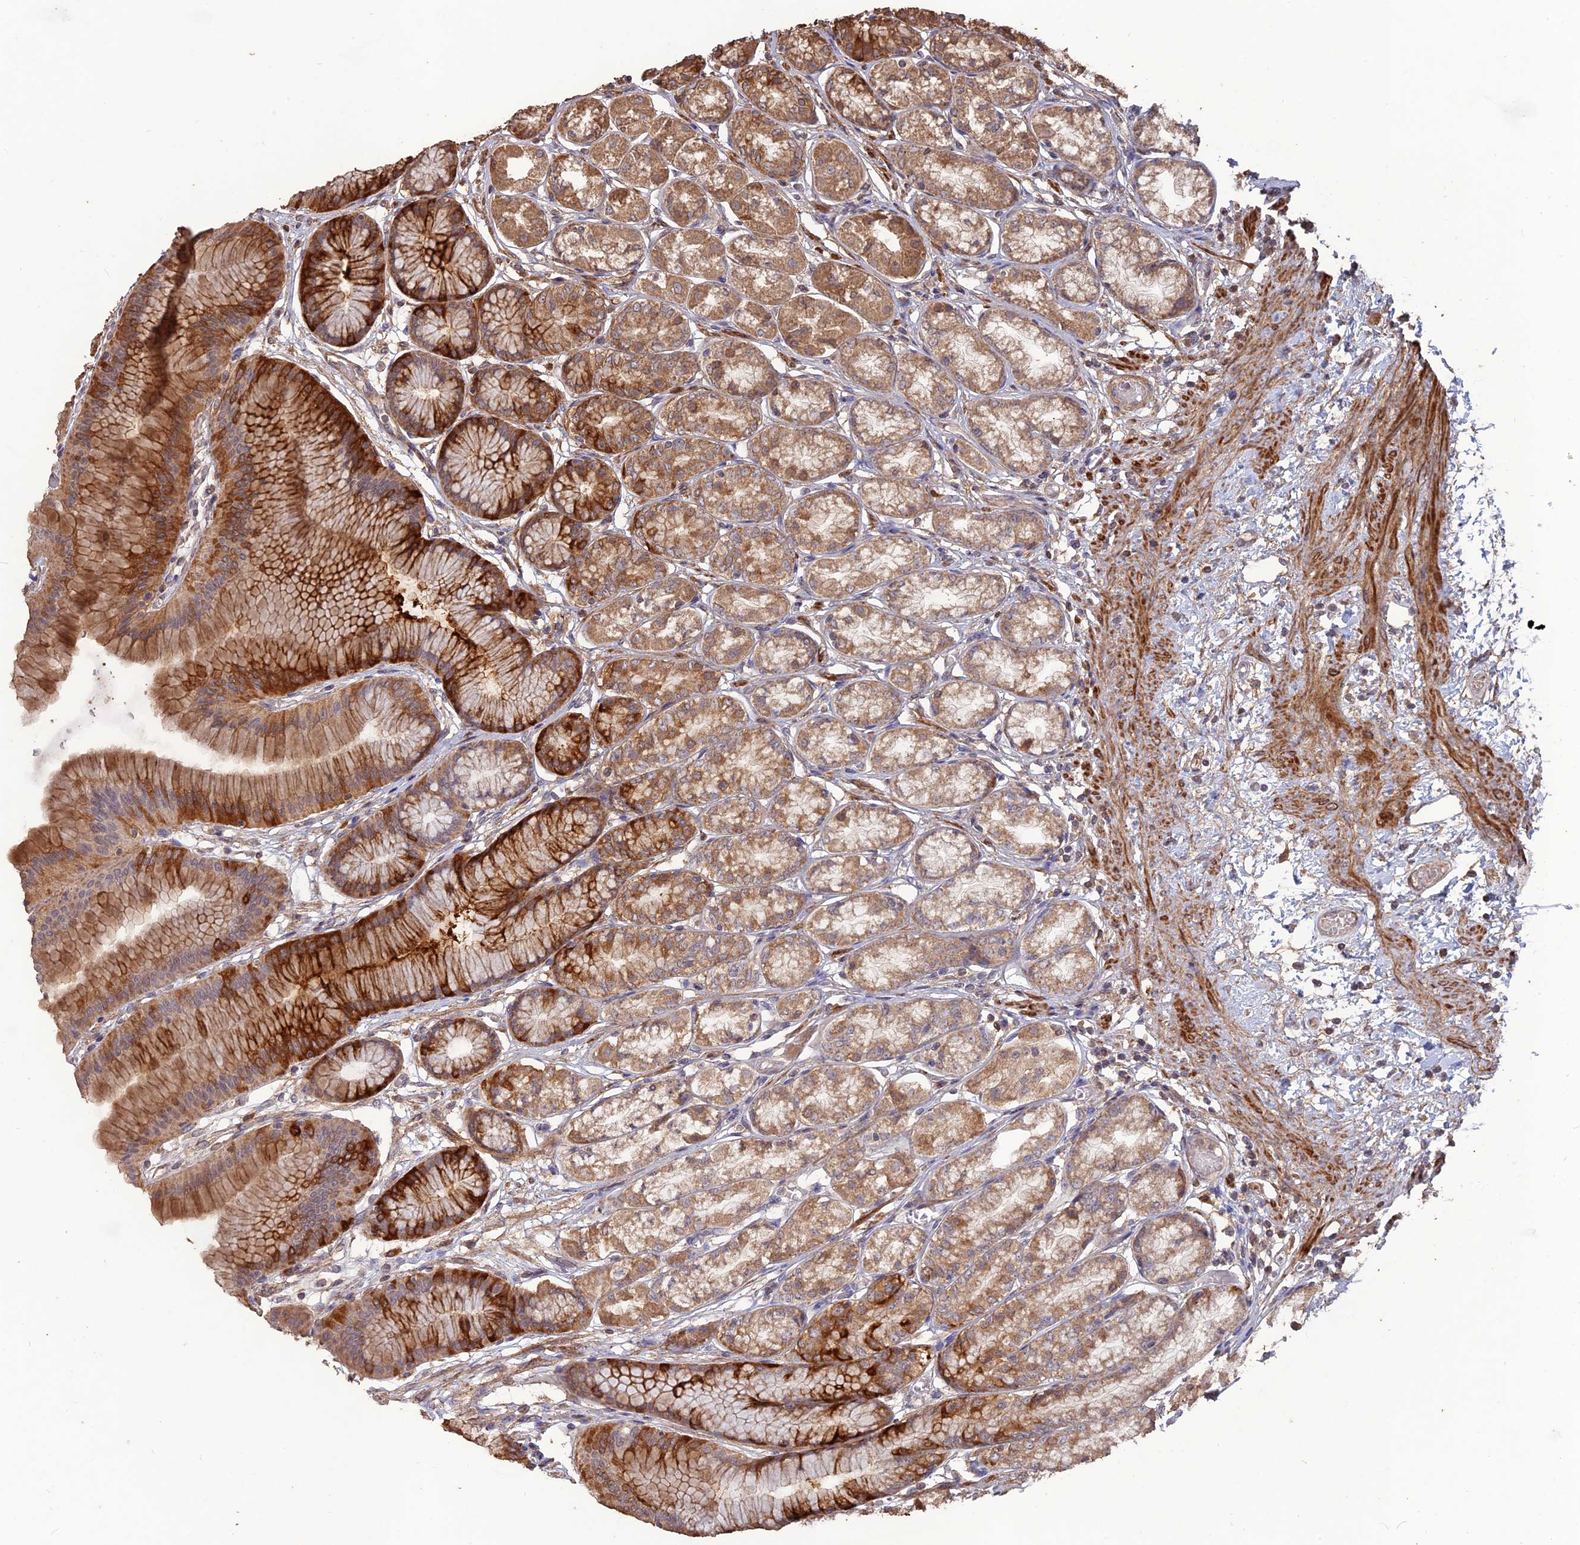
{"staining": {"intensity": "strong", "quantity": ">75%", "location": "cytoplasmic/membranous"}, "tissue": "stomach", "cell_type": "Glandular cells", "image_type": "normal", "snomed": [{"axis": "morphology", "description": "Normal tissue, NOS"}, {"axis": "morphology", "description": "Adenocarcinoma, NOS"}, {"axis": "morphology", "description": "Adenocarcinoma, High grade"}, {"axis": "topography", "description": "Stomach, upper"}, {"axis": "topography", "description": "Stomach"}], "caption": "A histopathology image of human stomach stained for a protein shows strong cytoplasmic/membranous brown staining in glandular cells. (DAB (3,3'-diaminobenzidine) IHC with brightfield microscopy, high magnification).", "gene": "LAYN", "patient": {"sex": "female", "age": 65}}